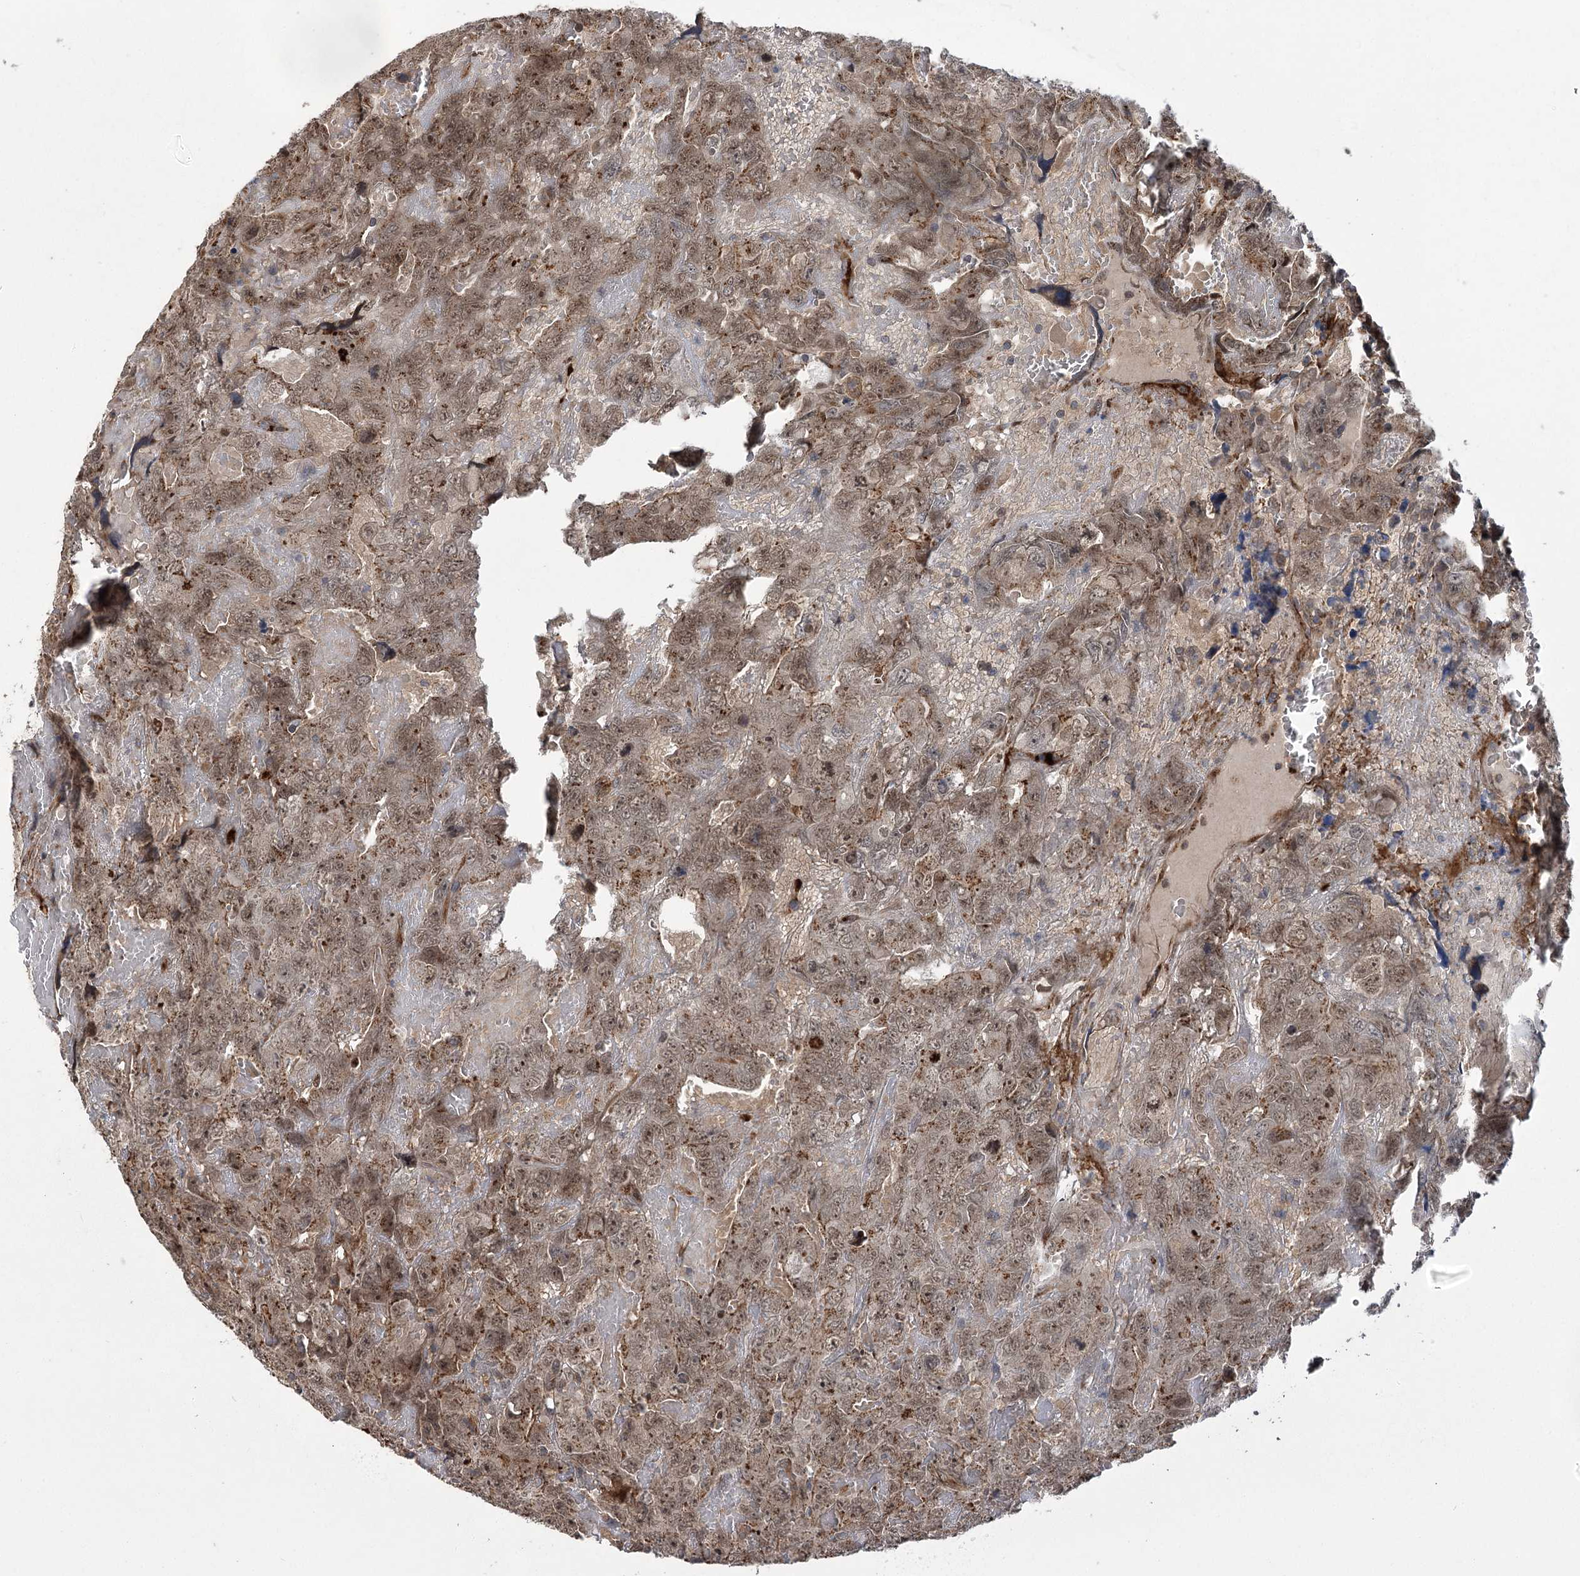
{"staining": {"intensity": "moderate", "quantity": ">75%", "location": "cytoplasmic/membranous,nuclear"}, "tissue": "testis cancer", "cell_type": "Tumor cells", "image_type": "cancer", "snomed": [{"axis": "morphology", "description": "Carcinoma, Embryonal, NOS"}, {"axis": "topography", "description": "Testis"}], "caption": "Protein staining demonstrates moderate cytoplasmic/membranous and nuclear expression in approximately >75% of tumor cells in testis embryonal carcinoma.", "gene": "CARD19", "patient": {"sex": "male", "age": 45}}